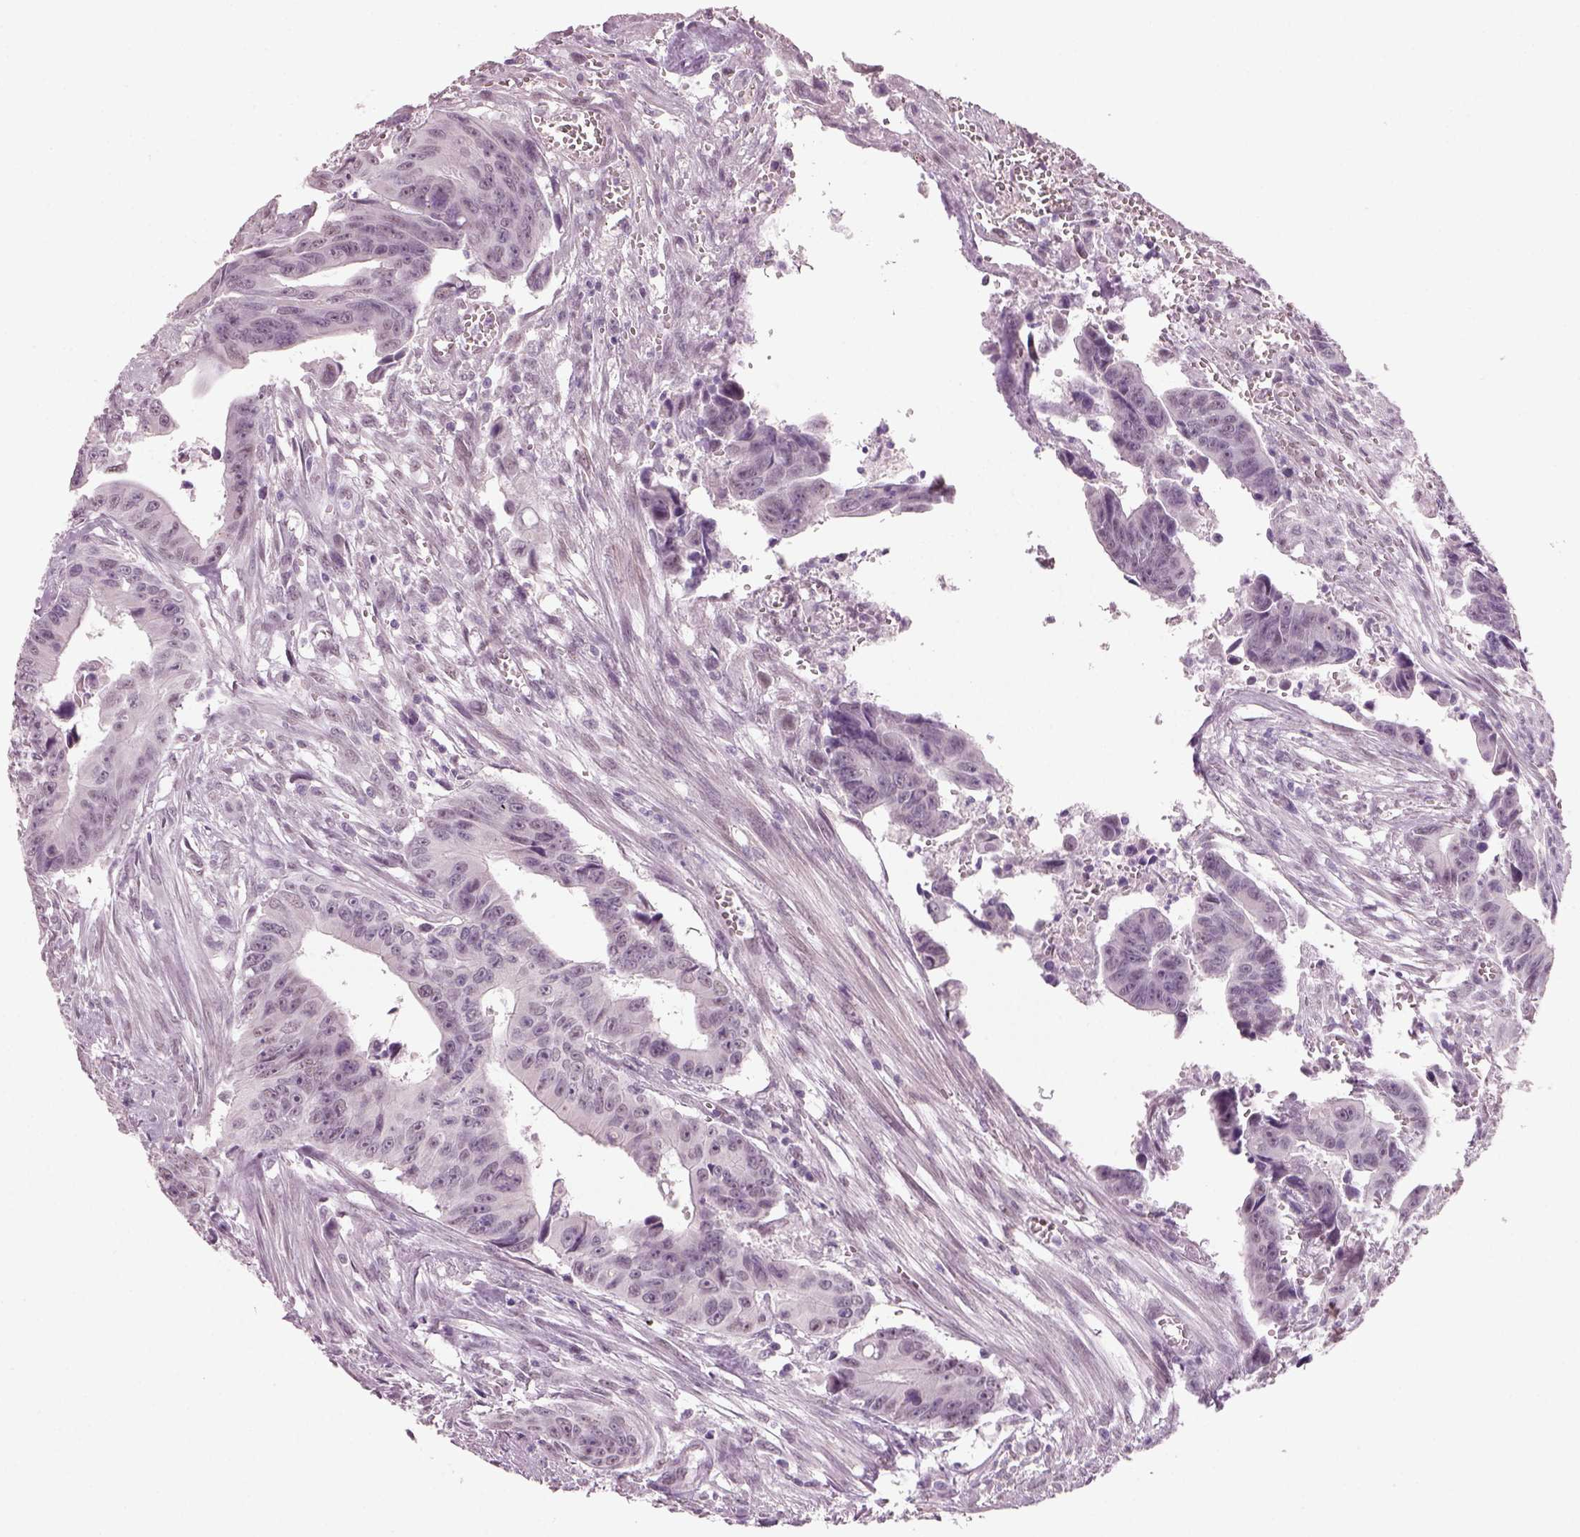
{"staining": {"intensity": "negative", "quantity": "none", "location": "none"}, "tissue": "colorectal cancer", "cell_type": "Tumor cells", "image_type": "cancer", "snomed": [{"axis": "morphology", "description": "Adenocarcinoma, NOS"}, {"axis": "topography", "description": "Colon"}], "caption": "Protein analysis of adenocarcinoma (colorectal) reveals no significant staining in tumor cells.", "gene": "NAT8", "patient": {"sex": "female", "age": 87}}